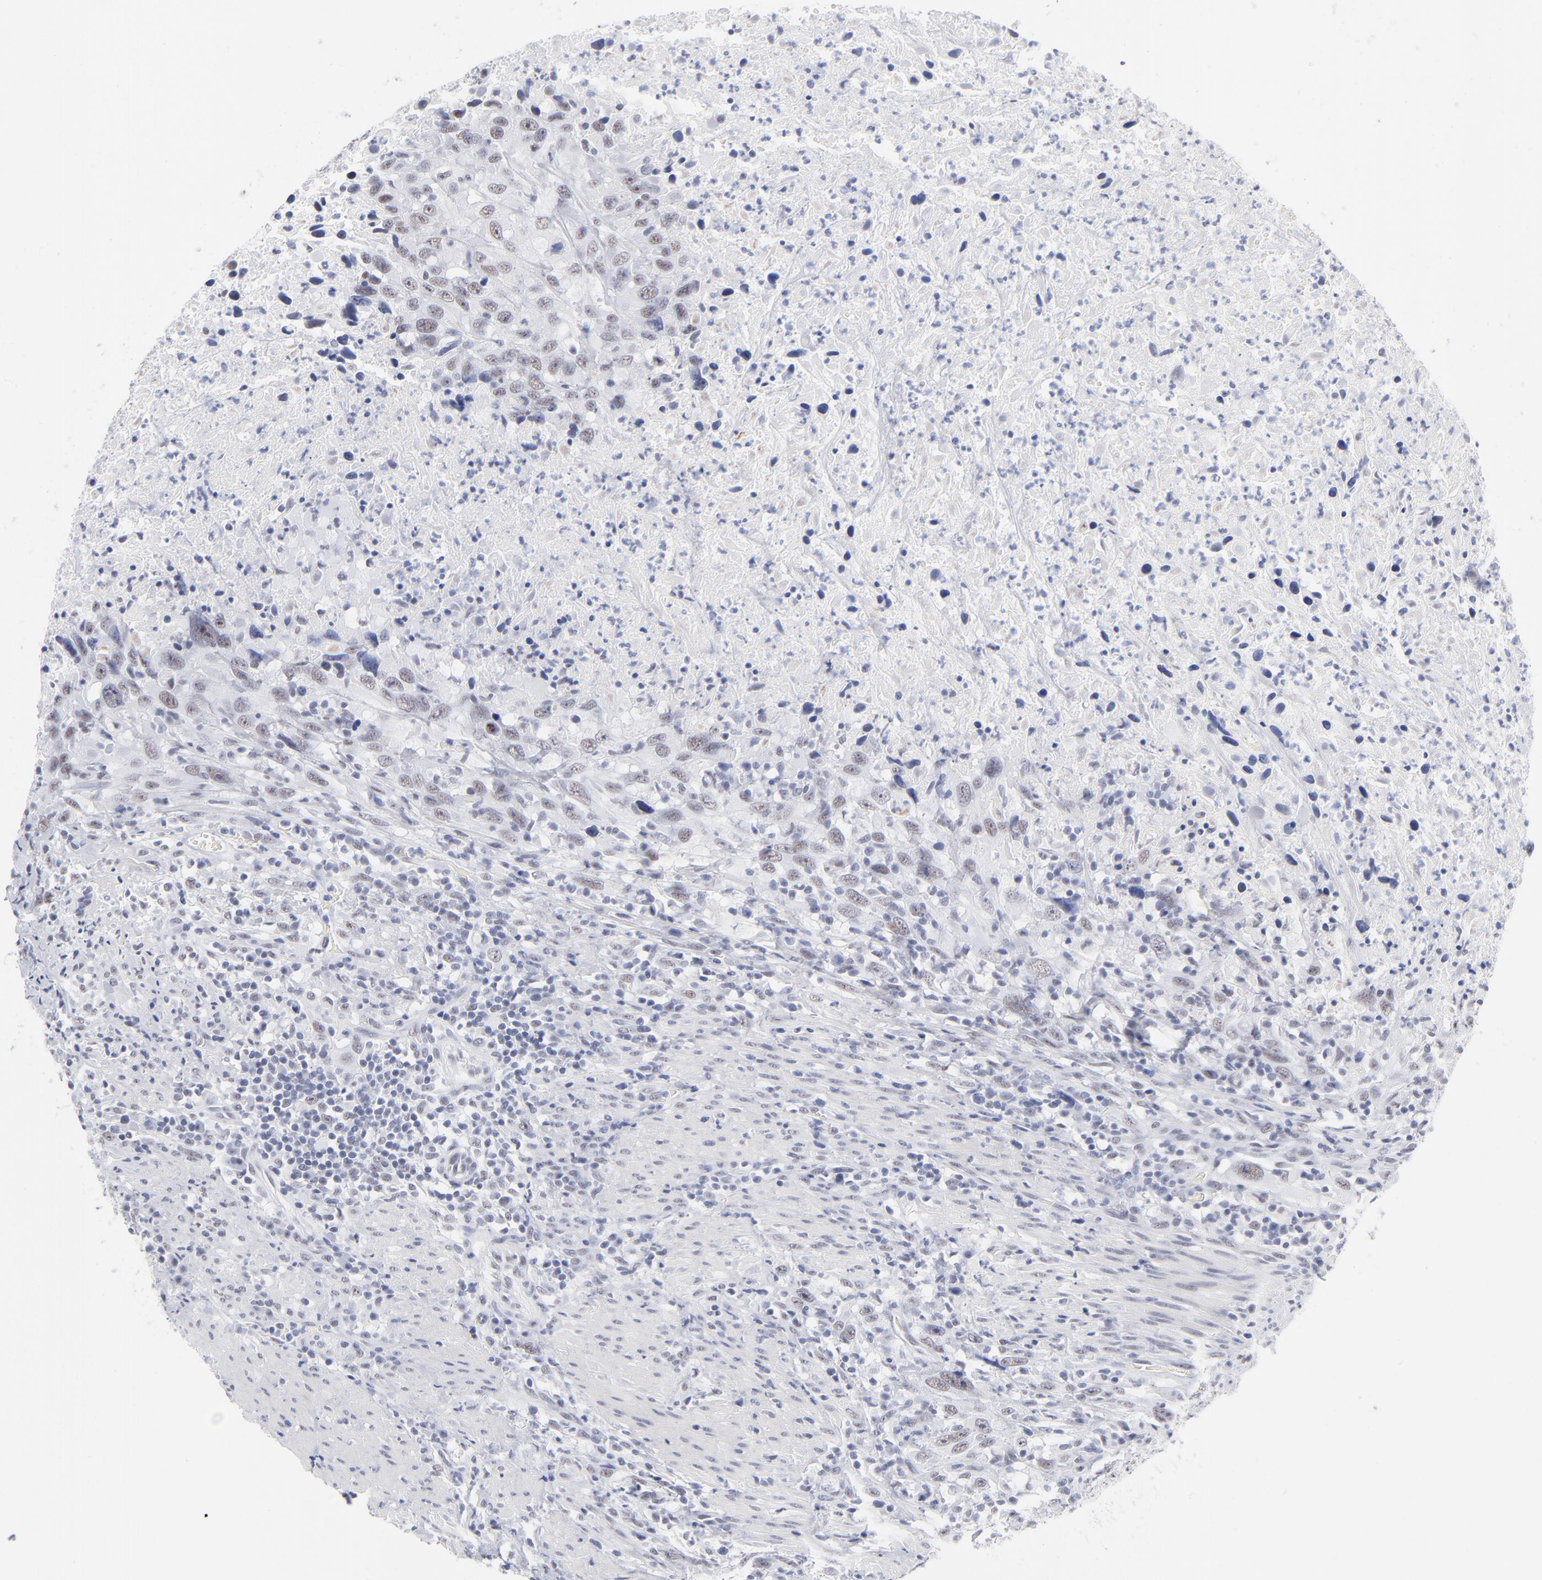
{"staining": {"intensity": "weak", "quantity": ">75%", "location": "nuclear"}, "tissue": "urothelial cancer", "cell_type": "Tumor cells", "image_type": "cancer", "snomed": [{"axis": "morphology", "description": "Urothelial carcinoma, High grade"}, {"axis": "topography", "description": "Urinary bladder"}], "caption": "An image of high-grade urothelial carcinoma stained for a protein displays weak nuclear brown staining in tumor cells.", "gene": "SNRPB", "patient": {"sex": "male", "age": 61}}